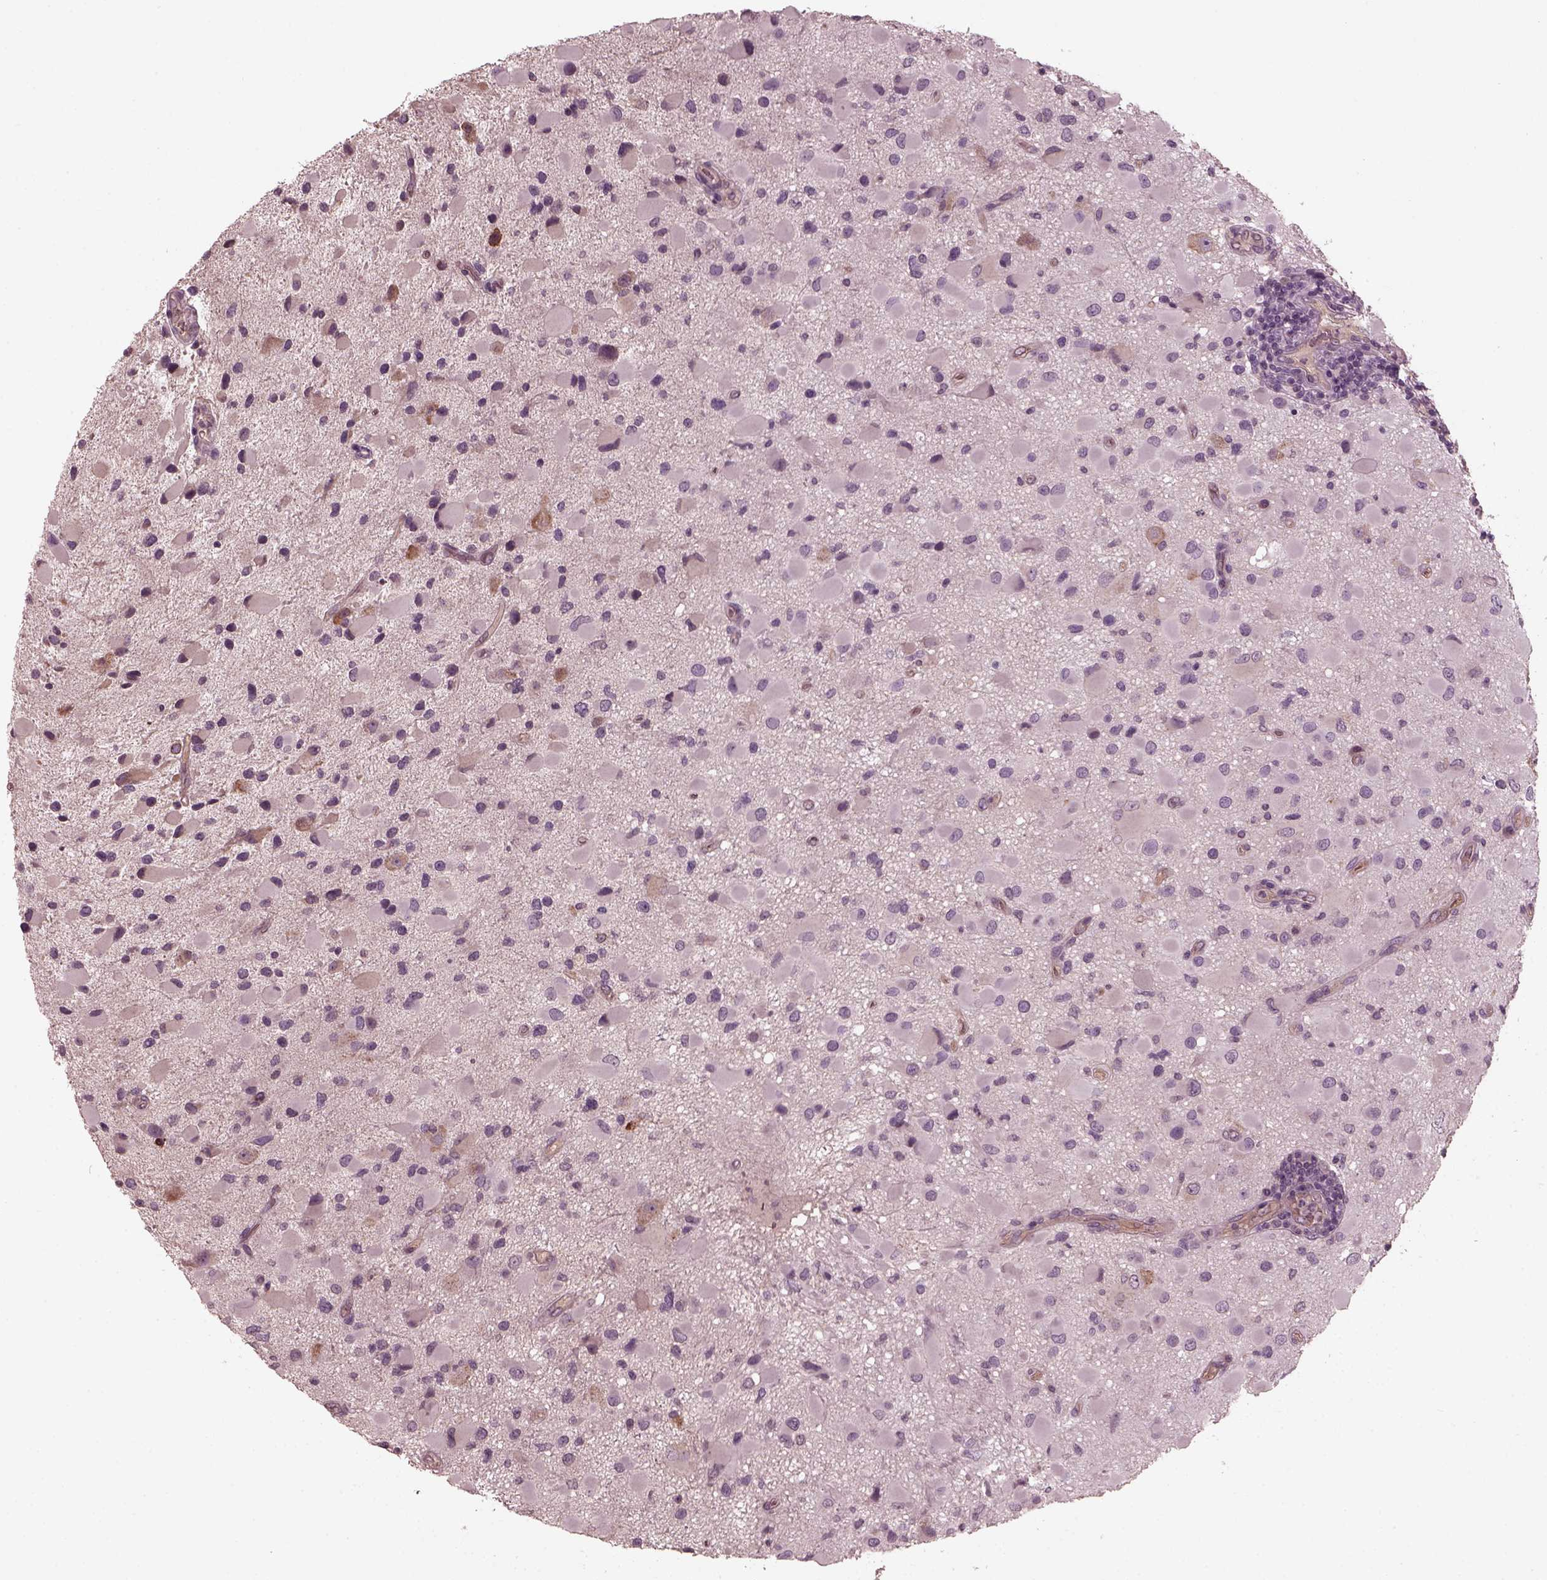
{"staining": {"intensity": "negative", "quantity": "none", "location": "none"}, "tissue": "glioma", "cell_type": "Tumor cells", "image_type": "cancer", "snomed": [{"axis": "morphology", "description": "Glioma, malignant, Low grade"}, {"axis": "topography", "description": "Brain"}], "caption": "Malignant glioma (low-grade) was stained to show a protein in brown. There is no significant positivity in tumor cells.", "gene": "PORCN", "patient": {"sex": "female", "age": 32}}